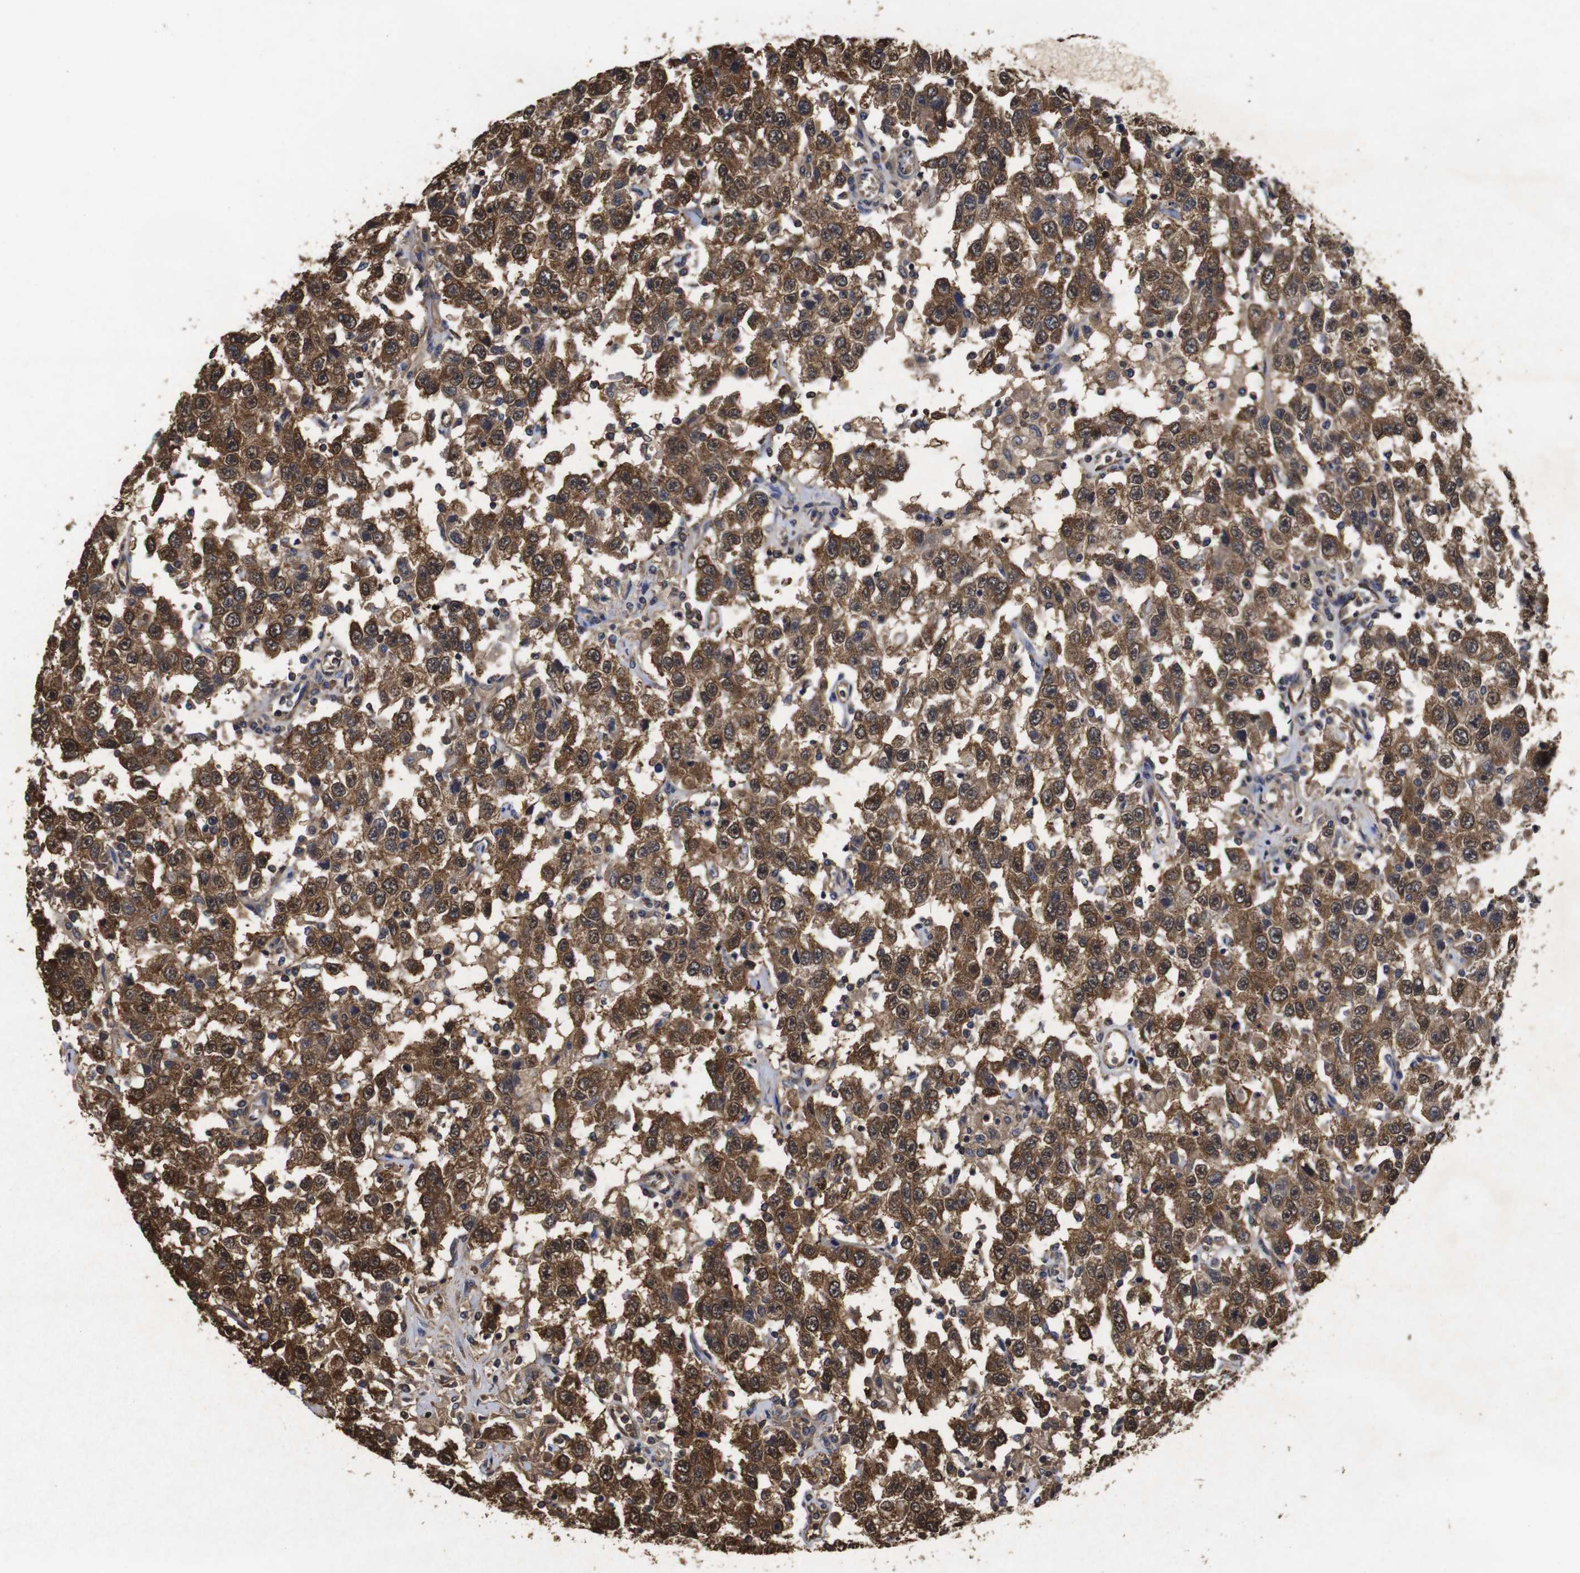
{"staining": {"intensity": "moderate", "quantity": ">75%", "location": "cytoplasmic/membranous,nuclear"}, "tissue": "testis cancer", "cell_type": "Tumor cells", "image_type": "cancer", "snomed": [{"axis": "morphology", "description": "Seminoma, NOS"}, {"axis": "topography", "description": "Testis"}], "caption": "A high-resolution photomicrograph shows immunohistochemistry (IHC) staining of testis cancer (seminoma), which demonstrates moderate cytoplasmic/membranous and nuclear positivity in approximately >75% of tumor cells.", "gene": "SUMO3", "patient": {"sex": "male", "age": 41}}